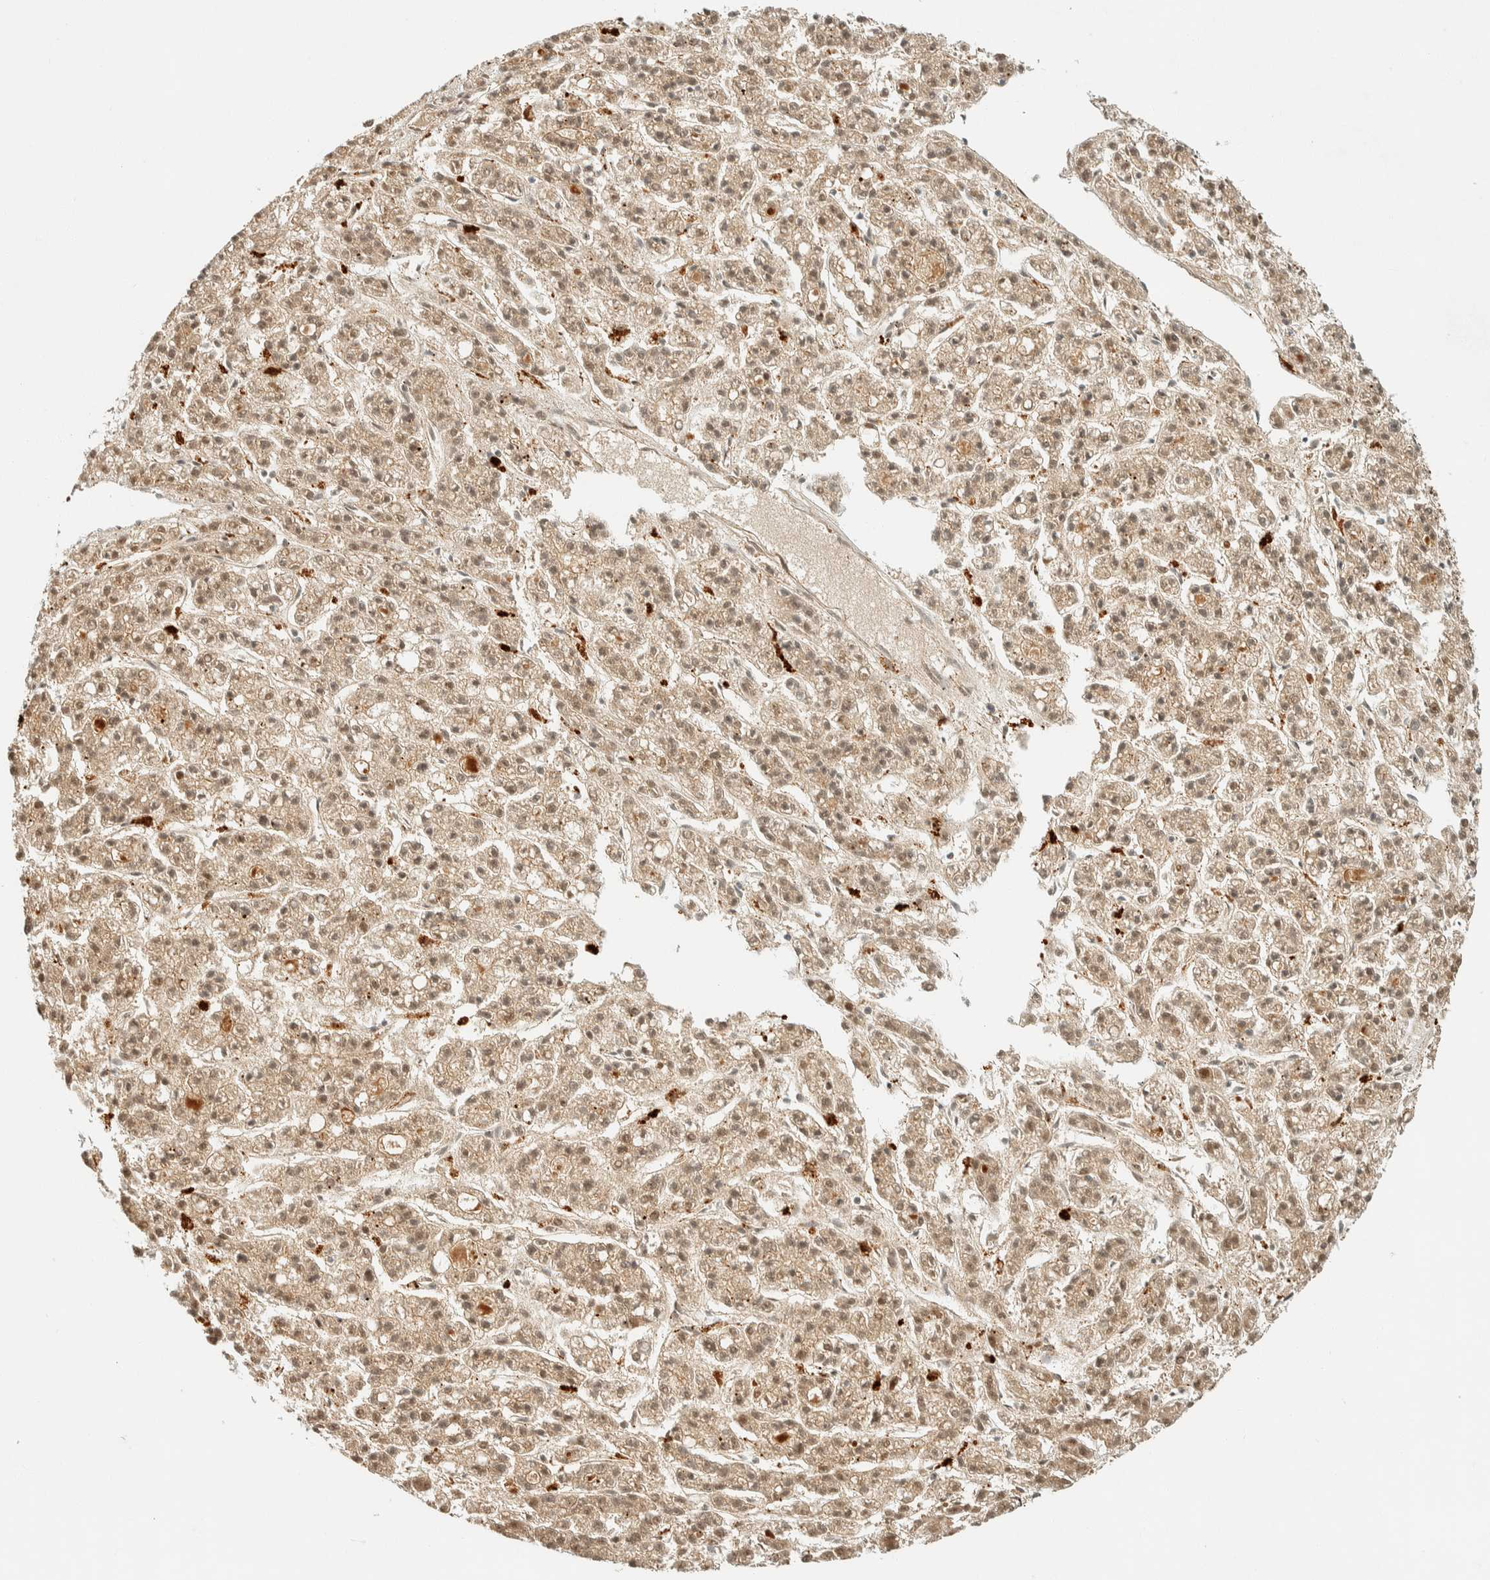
{"staining": {"intensity": "weak", "quantity": ">75%", "location": "cytoplasmic/membranous,nuclear"}, "tissue": "liver cancer", "cell_type": "Tumor cells", "image_type": "cancer", "snomed": [{"axis": "morphology", "description": "Carcinoma, Hepatocellular, NOS"}, {"axis": "topography", "description": "Liver"}], "caption": "Liver hepatocellular carcinoma stained with immunohistochemistry (IHC) demonstrates weak cytoplasmic/membranous and nuclear expression in about >75% of tumor cells.", "gene": "SIK1", "patient": {"sex": "male", "age": 70}}